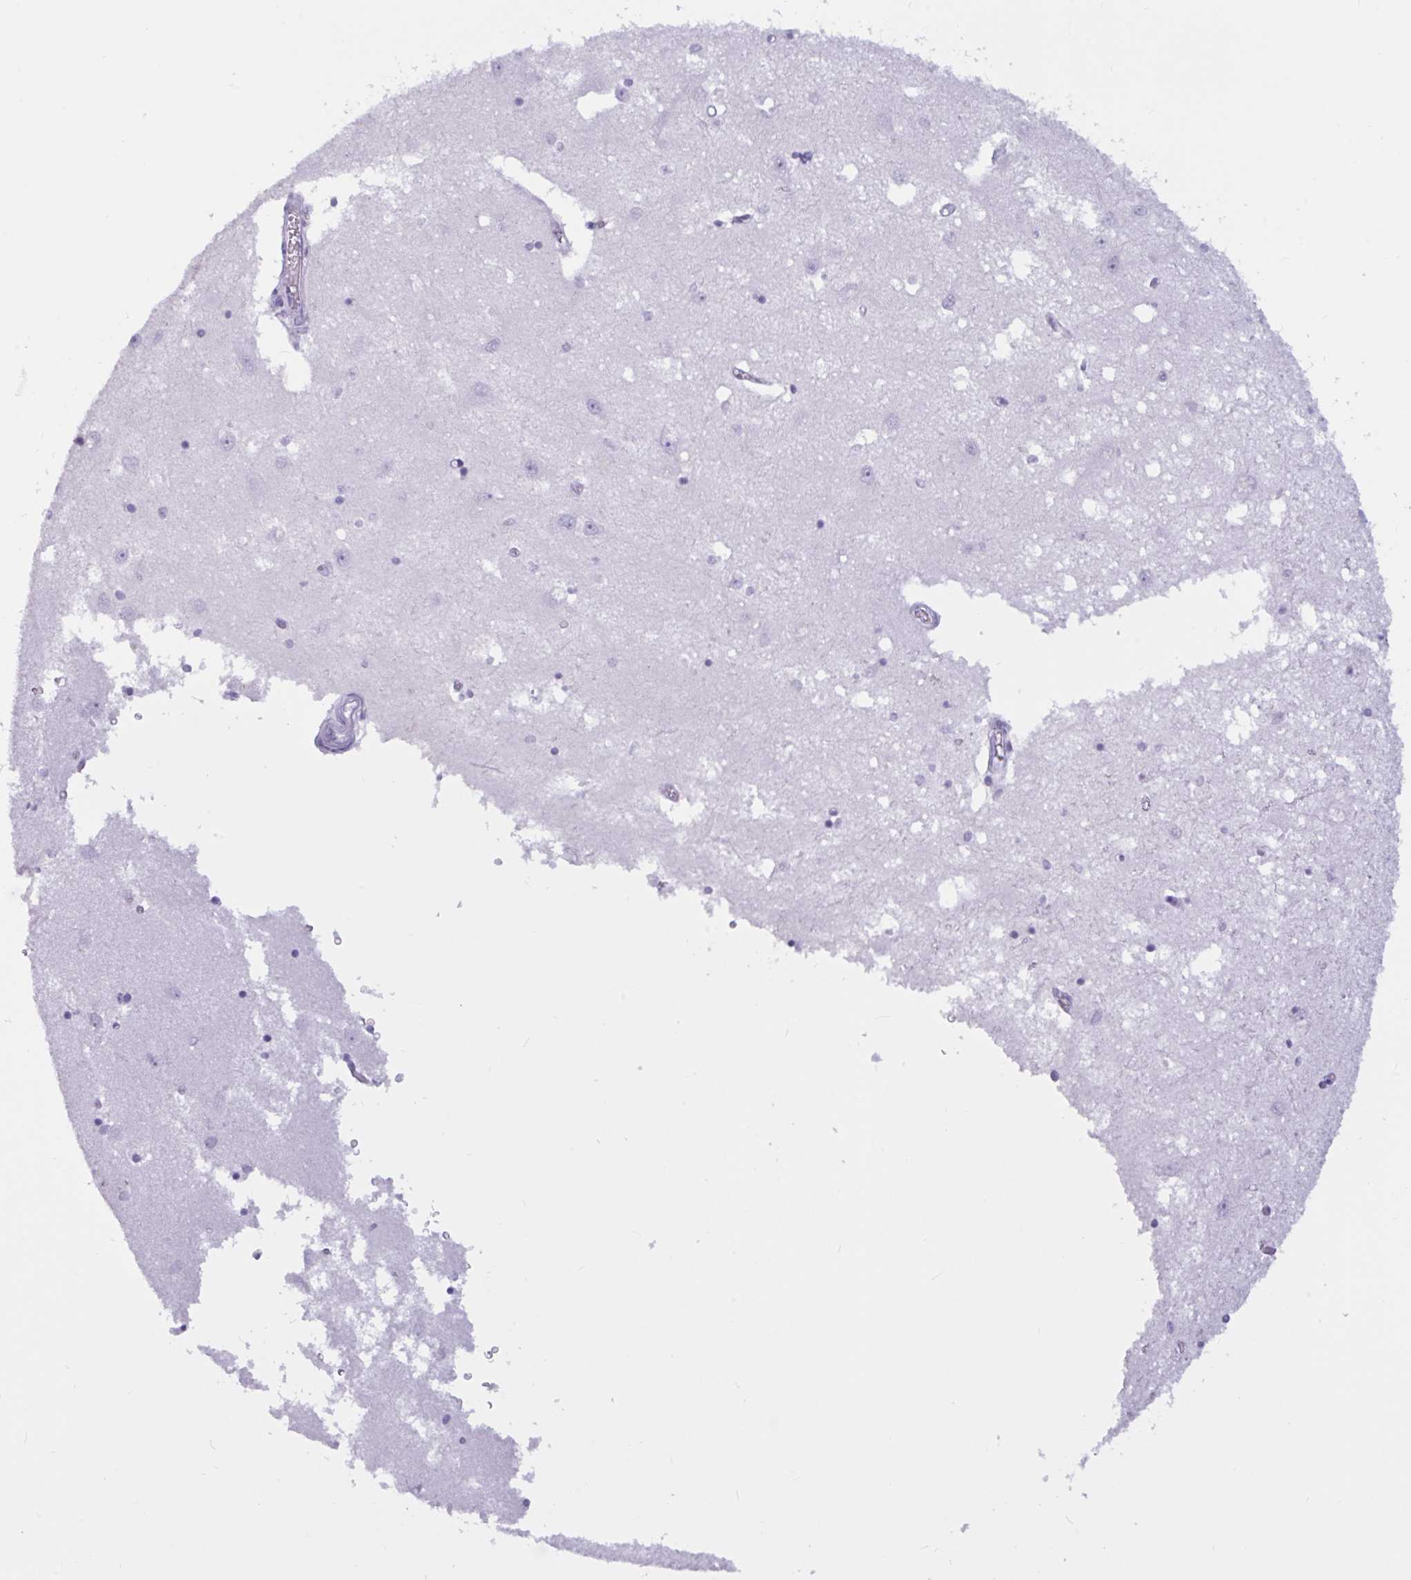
{"staining": {"intensity": "negative", "quantity": "none", "location": "none"}, "tissue": "caudate", "cell_type": "Glial cells", "image_type": "normal", "snomed": [{"axis": "morphology", "description": "Normal tissue, NOS"}, {"axis": "topography", "description": "Lateral ventricle wall"}], "caption": "DAB (3,3'-diaminobenzidine) immunohistochemical staining of normal caudate exhibits no significant staining in glial cells.", "gene": "BBS10", "patient": {"sex": "male", "age": 70}}